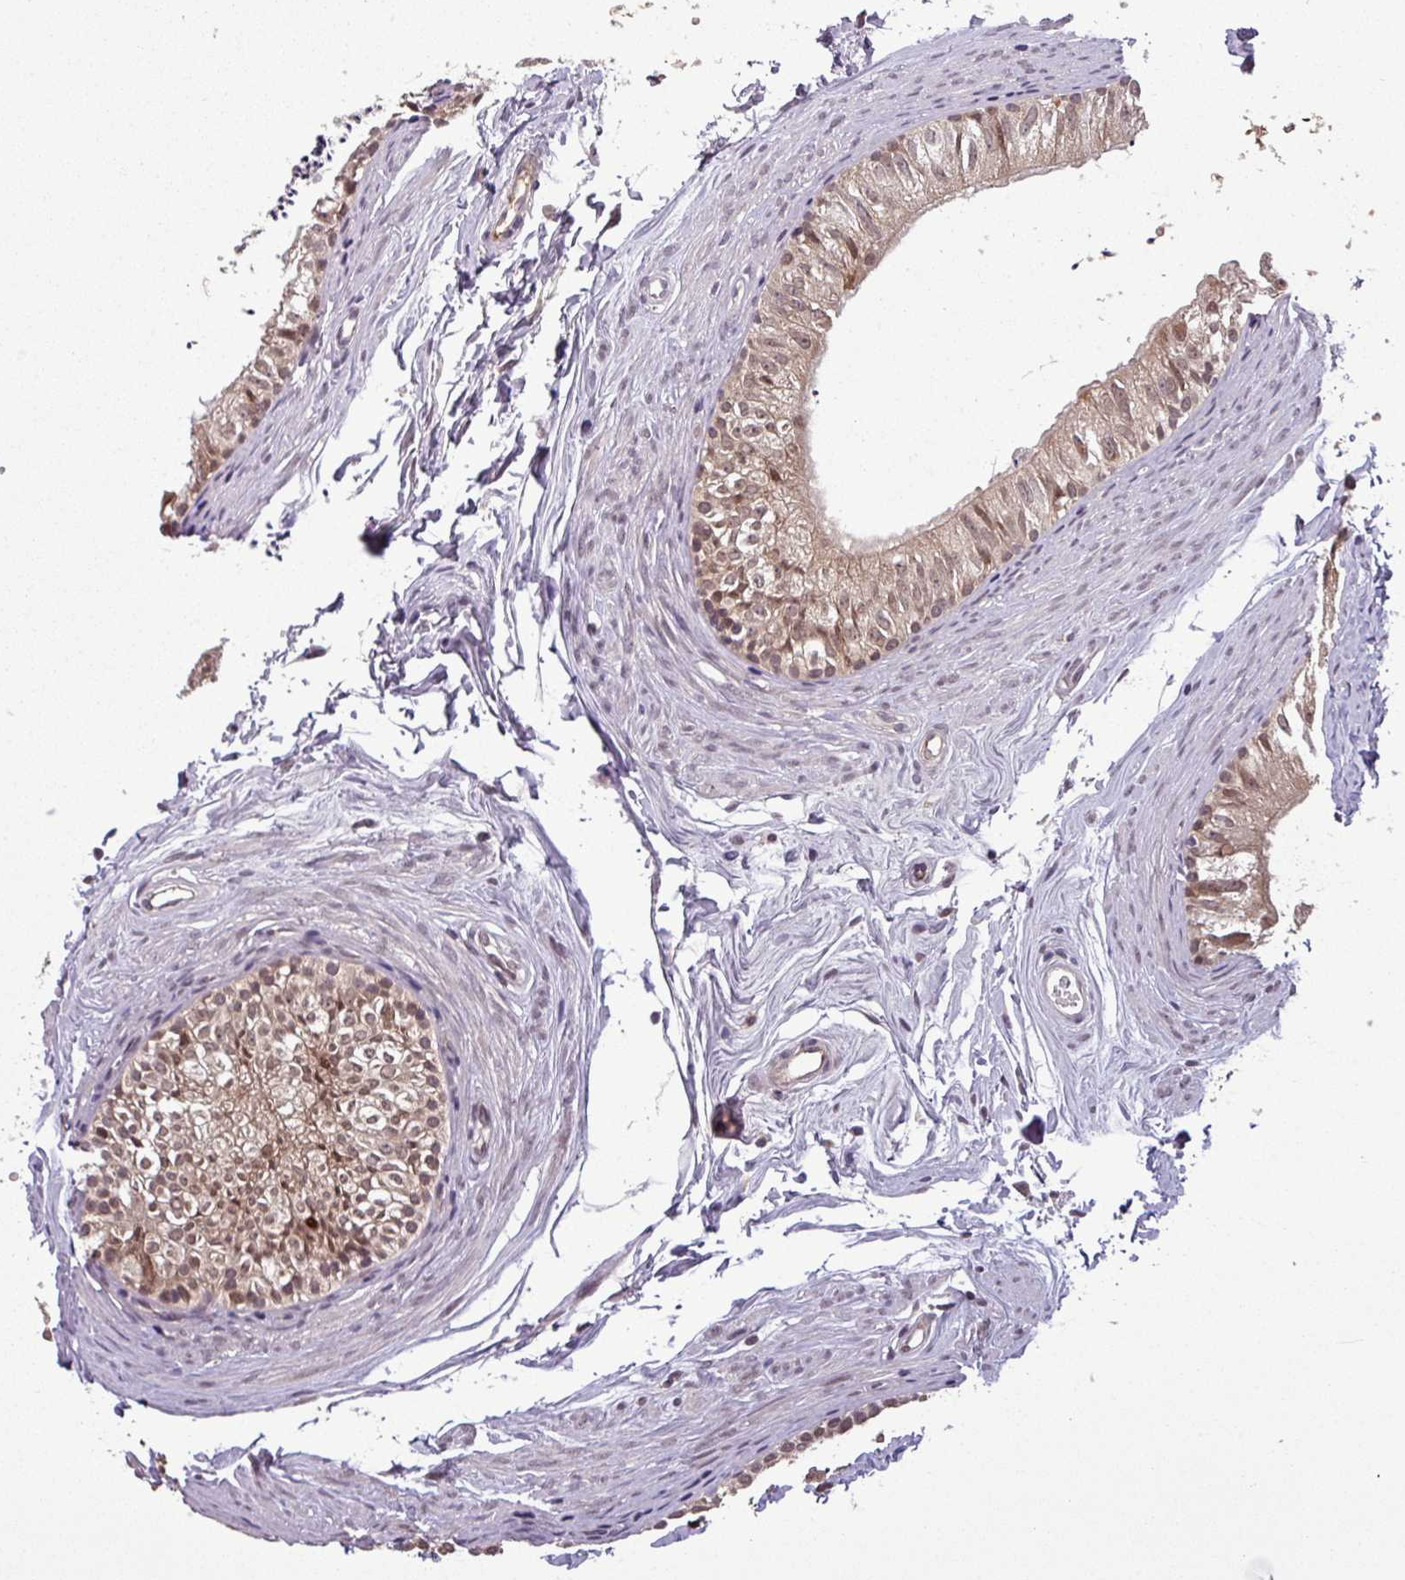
{"staining": {"intensity": "moderate", "quantity": ">75%", "location": "cytoplasmic/membranous,nuclear"}, "tissue": "epididymis", "cell_type": "Glandular cells", "image_type": "normal", "snomed": [{"axis": "morphology", "description": "Normal tissue, NOS"}, {"axis": "topography", "description": "Epididymis"}], "caption": "Epididymis stained with a brown dye displays moderate cytoplasmic/membranous,nuclear positive positivity in approximately >75% of glandular cells.", "gene": "NOB1", "patient": {"sex": "male", "age": 56}}